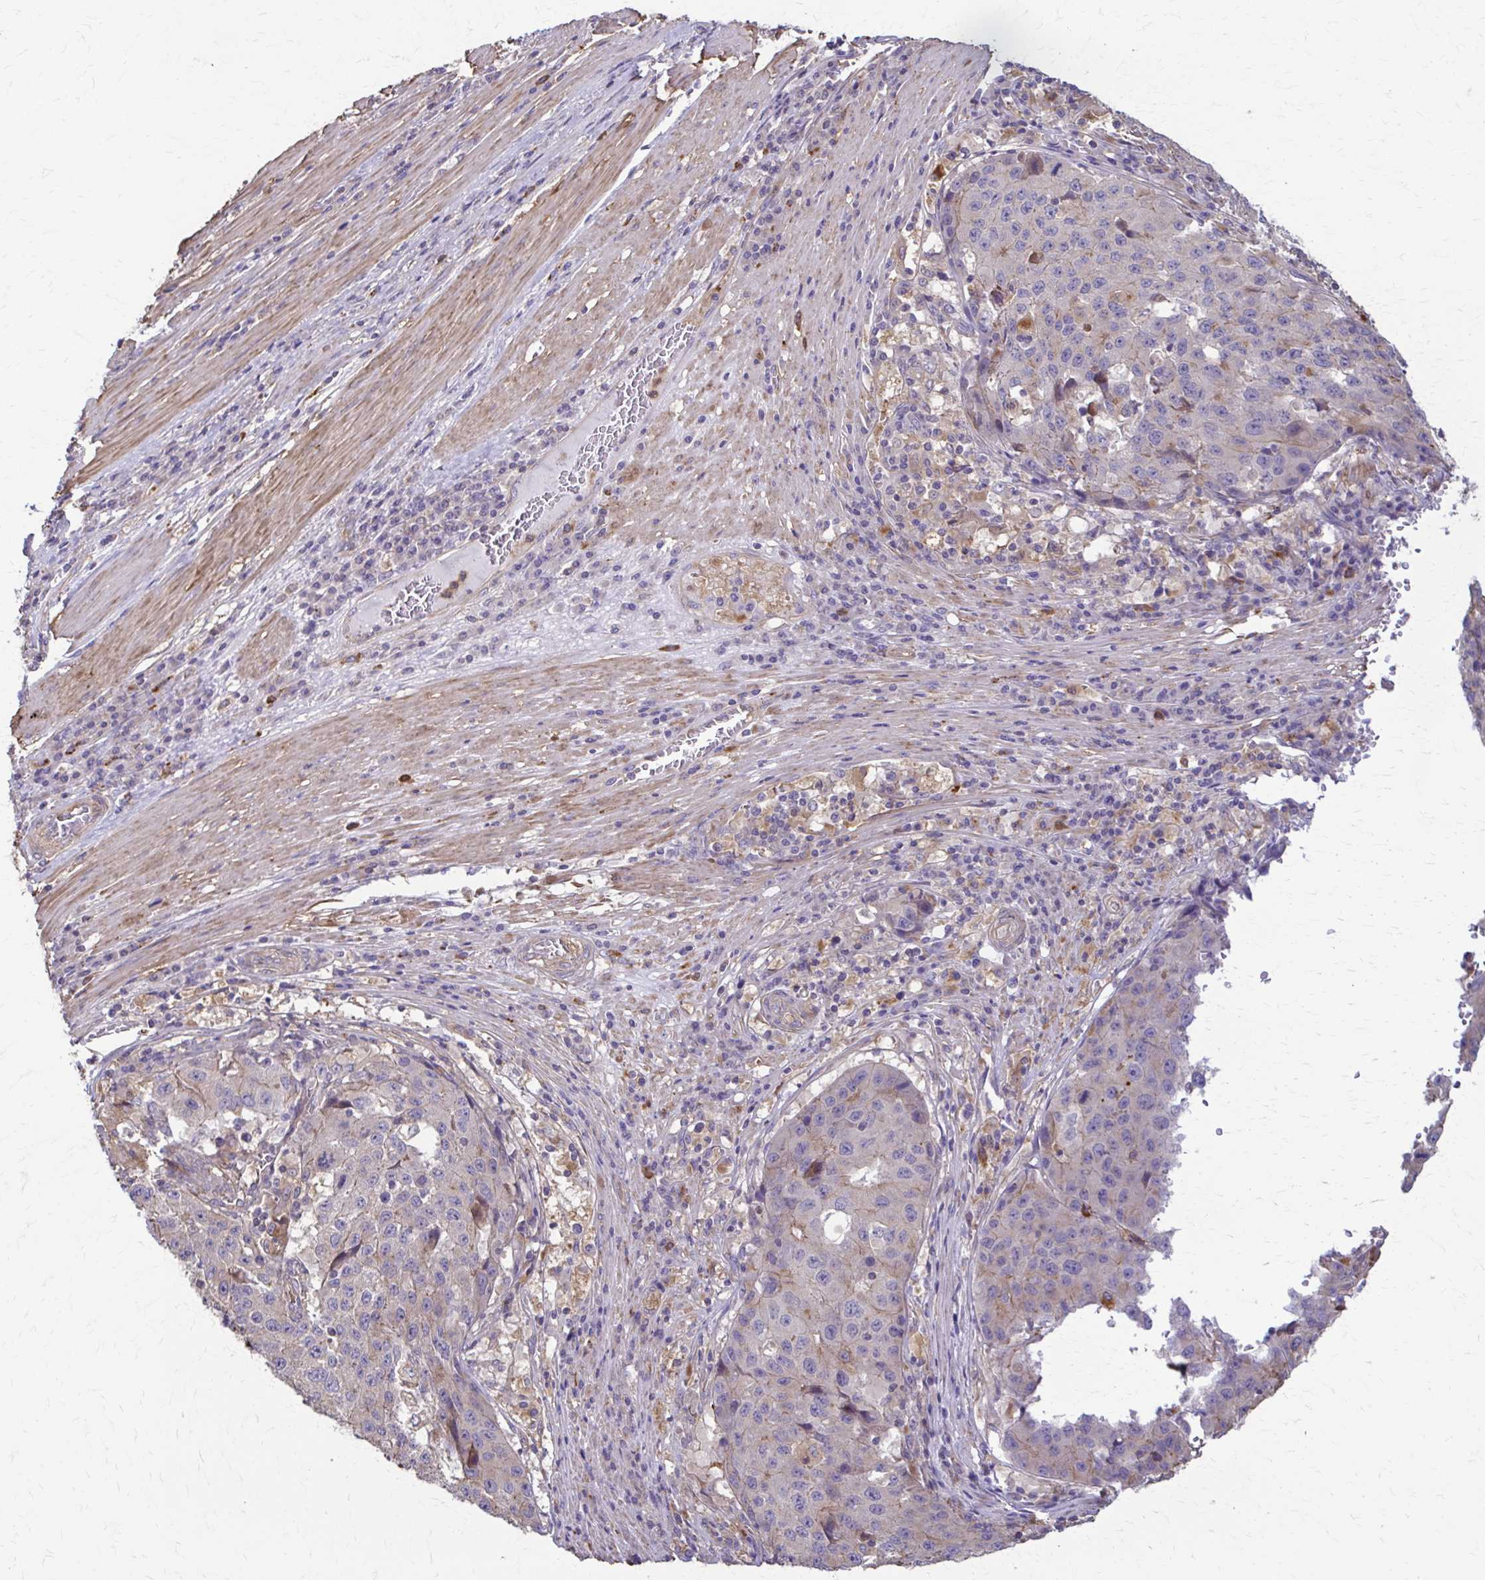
{"staining": {"intensity": "negative", "quantity": "none", "location": "none"}, "tissue": "stomach cancer", "cell_type": "Tumor cells", "image_type": "cancer", "snomed": [{"axis": "morphology", "description": "Adenocarcinoma, NOS"}, {"axis": "topography", "description": "Stomach"}], "caption": "Immunohistochemistry (IHC) photomicrograph of neoplastic tissue: human adenocarcinoma (stomach) stained with DAB (3,3'-diaminobenzidine) reveals no significant protein staining in tumor cells.", "gene": "DSP", "patient": {"sex": "male", "age": 71}}